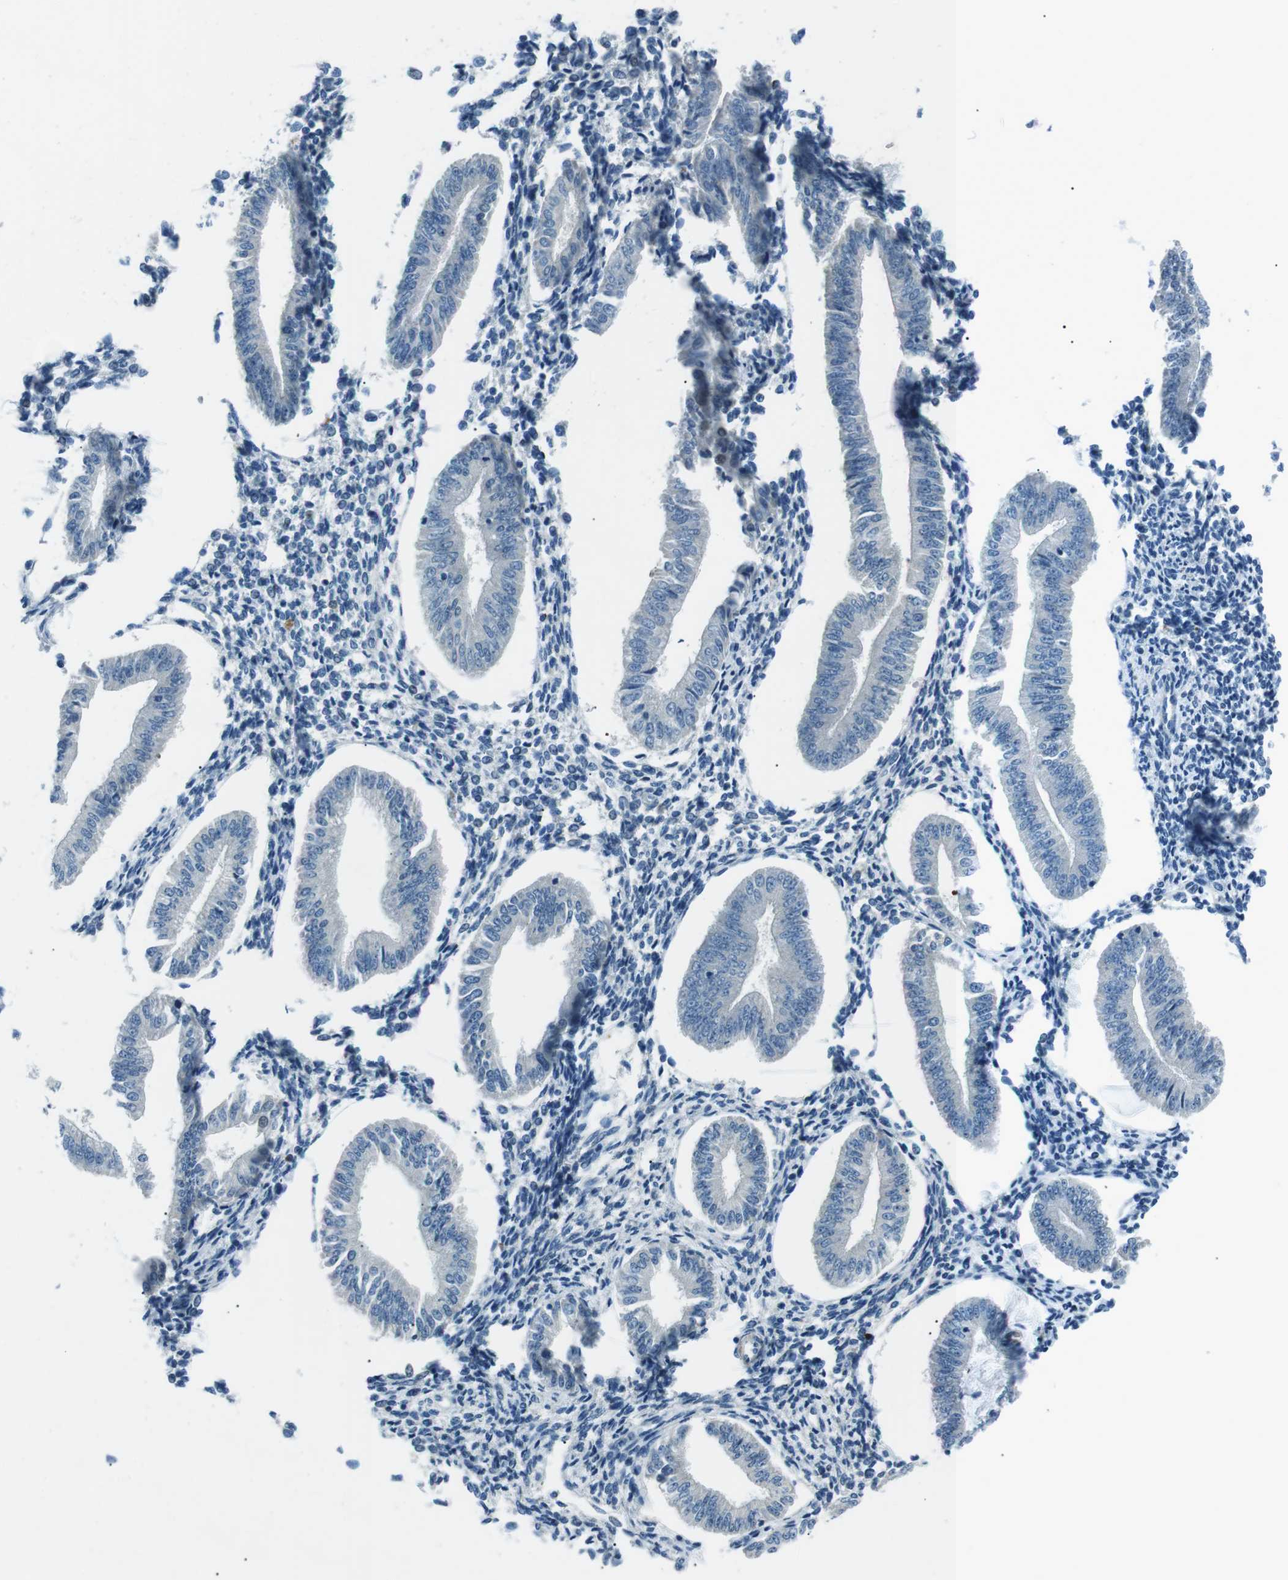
{"staining": {"intensity": "negative", "quantity": "none", "location": "none"}, "tissue": "endometrium", "cell_type": "Cells in endometrial stroma", "image_type": "normal", "snomed": [{"axis": "morphology", "description": "Normal tissue, NOS"}, {"axis": "topography", "description": "Endometrium"}], "caption": "Immunohistochemistry (IHC) image of benign endometrium: endometrium stained with DAB shows no significant protein positivity in cells in endometrial stroma. (DAB (3,3'-diaminobenzidine) immunohistochemistry (IHC) visualized using brightfield microscopy, high magnification).", "gene": "ST6GAL1", "patient": {"sex": "female", "age": 50}}